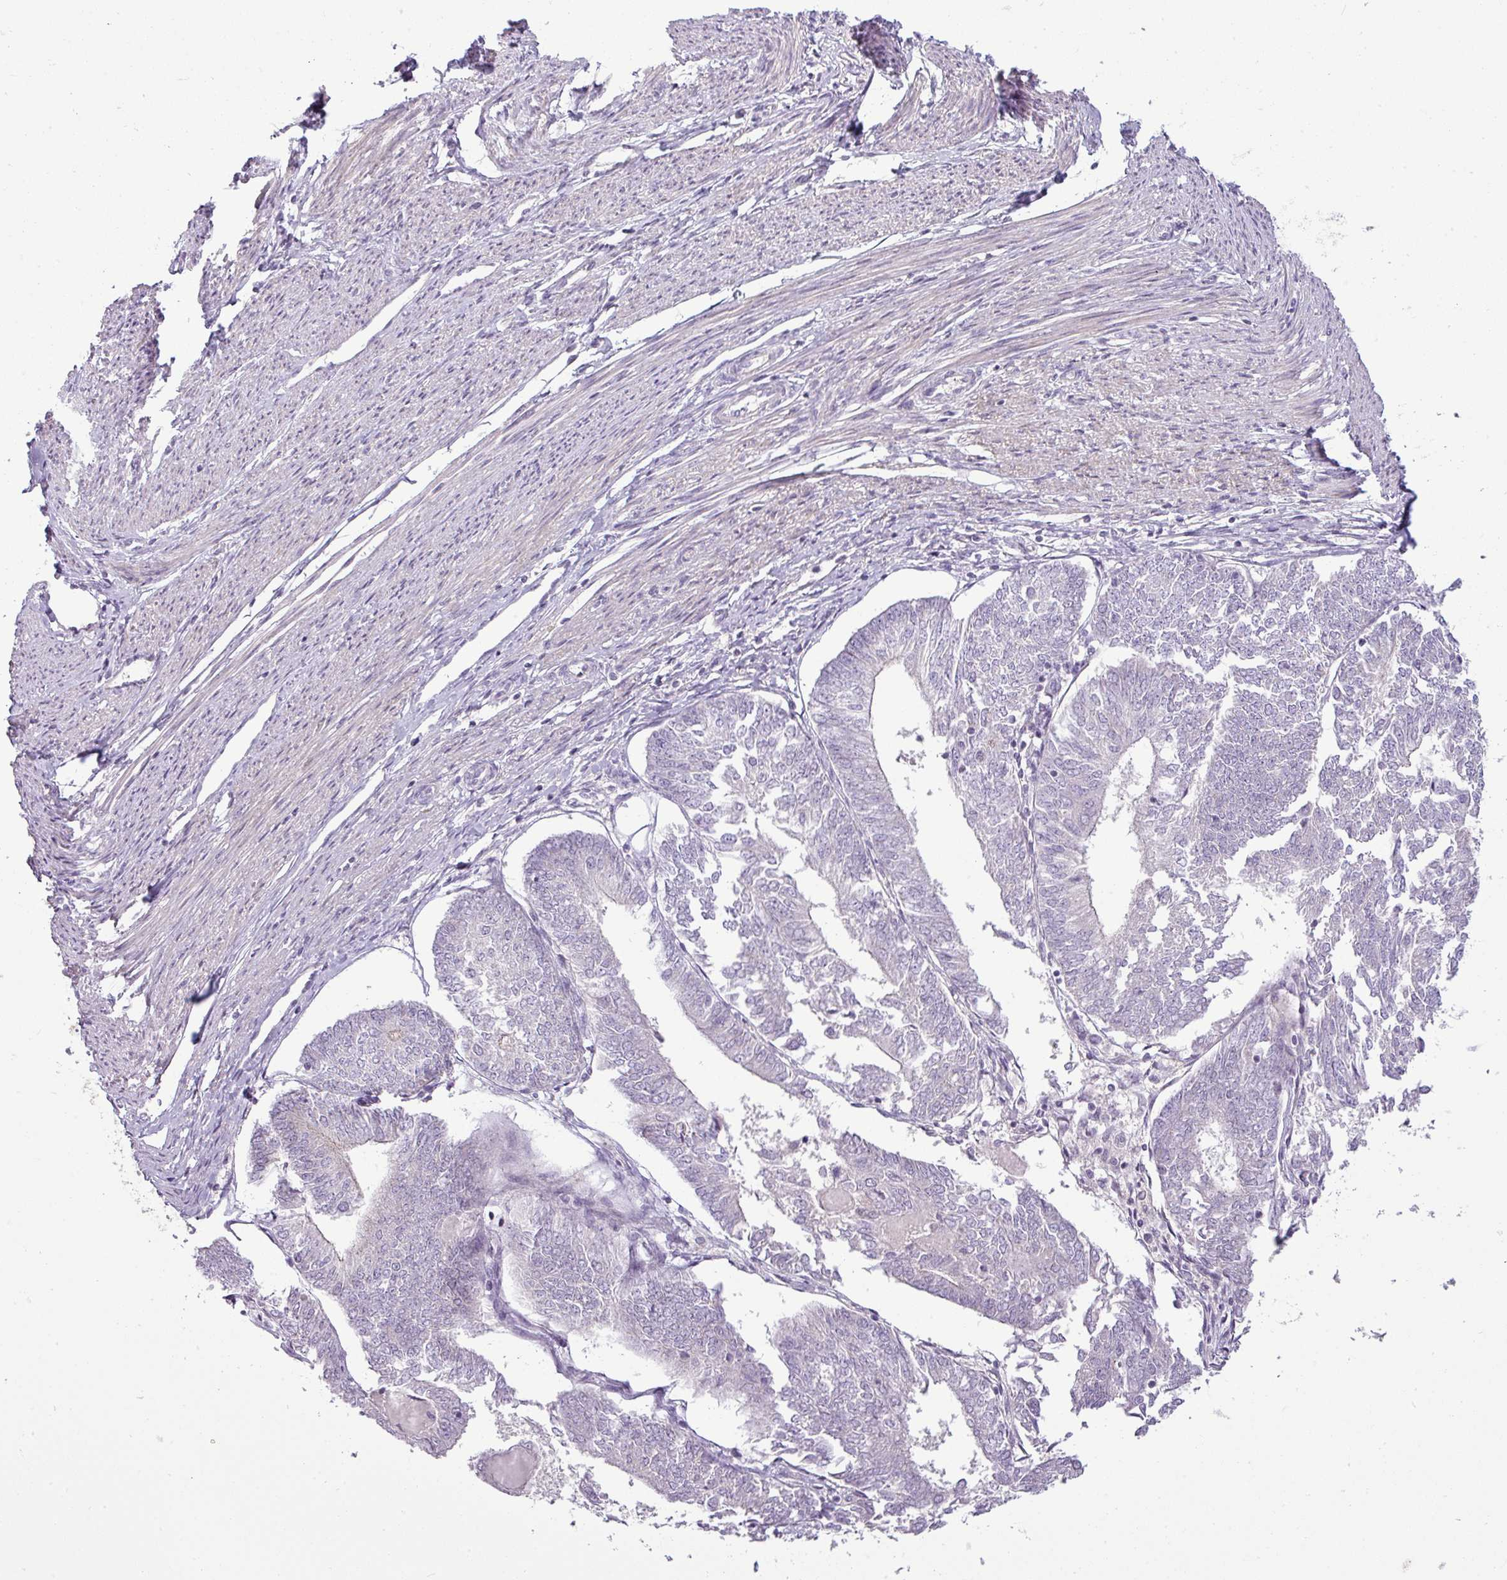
{"staining": {"intensity": "negative", "quantity": "none", "location": "none"}, "tissue": "endometrial cancer", "cell_type": "Tumor cells", "image_type": "cancer", "snomed": [{"axis": "morphology", "description": "Adenocarcinoma, NOS"}, {"axis": "topography", "description": "Endometrium"}], "caption": "DAB (3,3'-diaminobenzidine) immunohistochemical staining of endometrial cancer (adenocarcinoma) reveals no significant expression in tumor cells.", "gene": "APOM", "patient": {"sex": "female", "age": 58}}